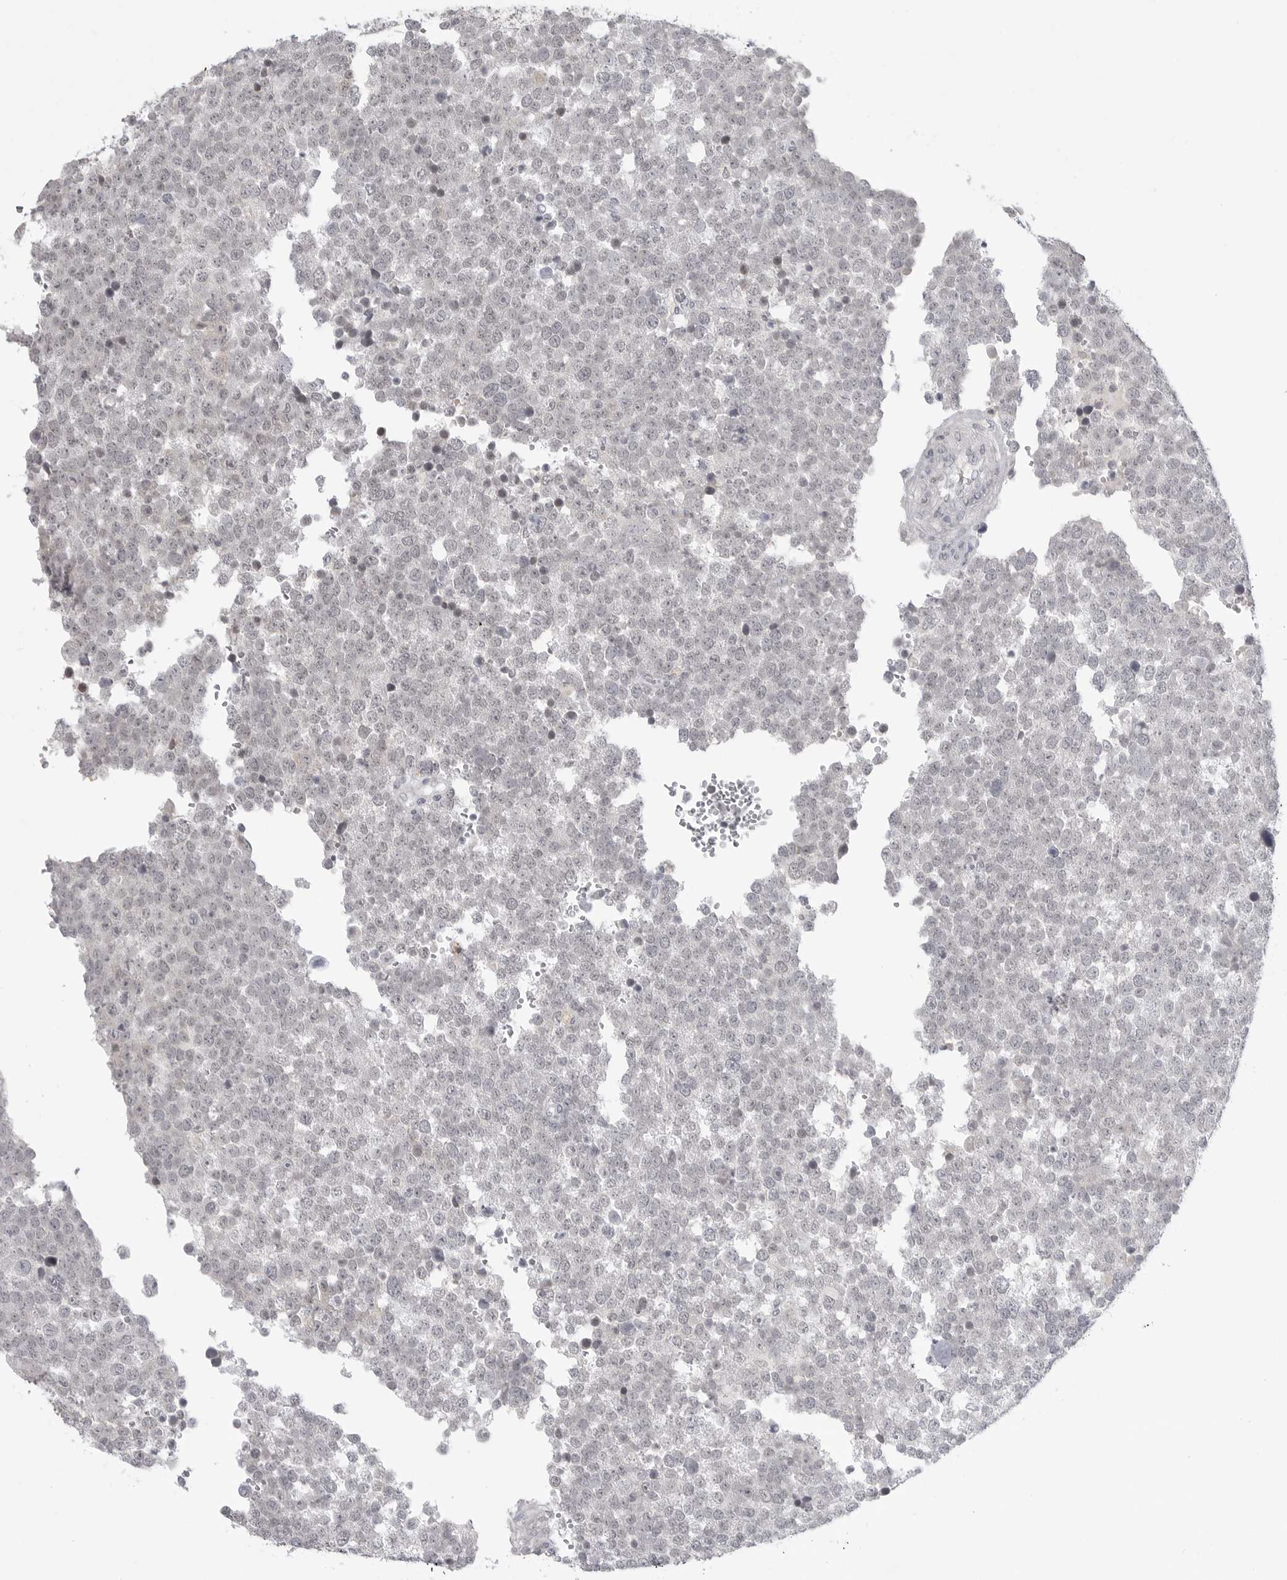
{"staining": {"intensity": "negative", "quantity": "none", "location": "none"}, "tissue": "testis cancer", "cell_type": "Tumor cells", "image_type": "cancer", "snomed": [{"axis": "morphology", "description": "Seminoma, NOS"}, {"axis": "topography", "description": "Testis"}], "caption": "Immunohistochemistry (IHC) histopathology image of human testis cancer stained for a protein (brown), which exhibits no expression in tumor cells. The staining was performed using DAB to visualize the protein expression in brown, while the nuclei were stained in blue with hematoxylin (Magnification: 20x).", "gene": "TCTN3", "patient": {"sex": "male", "age": 71}}